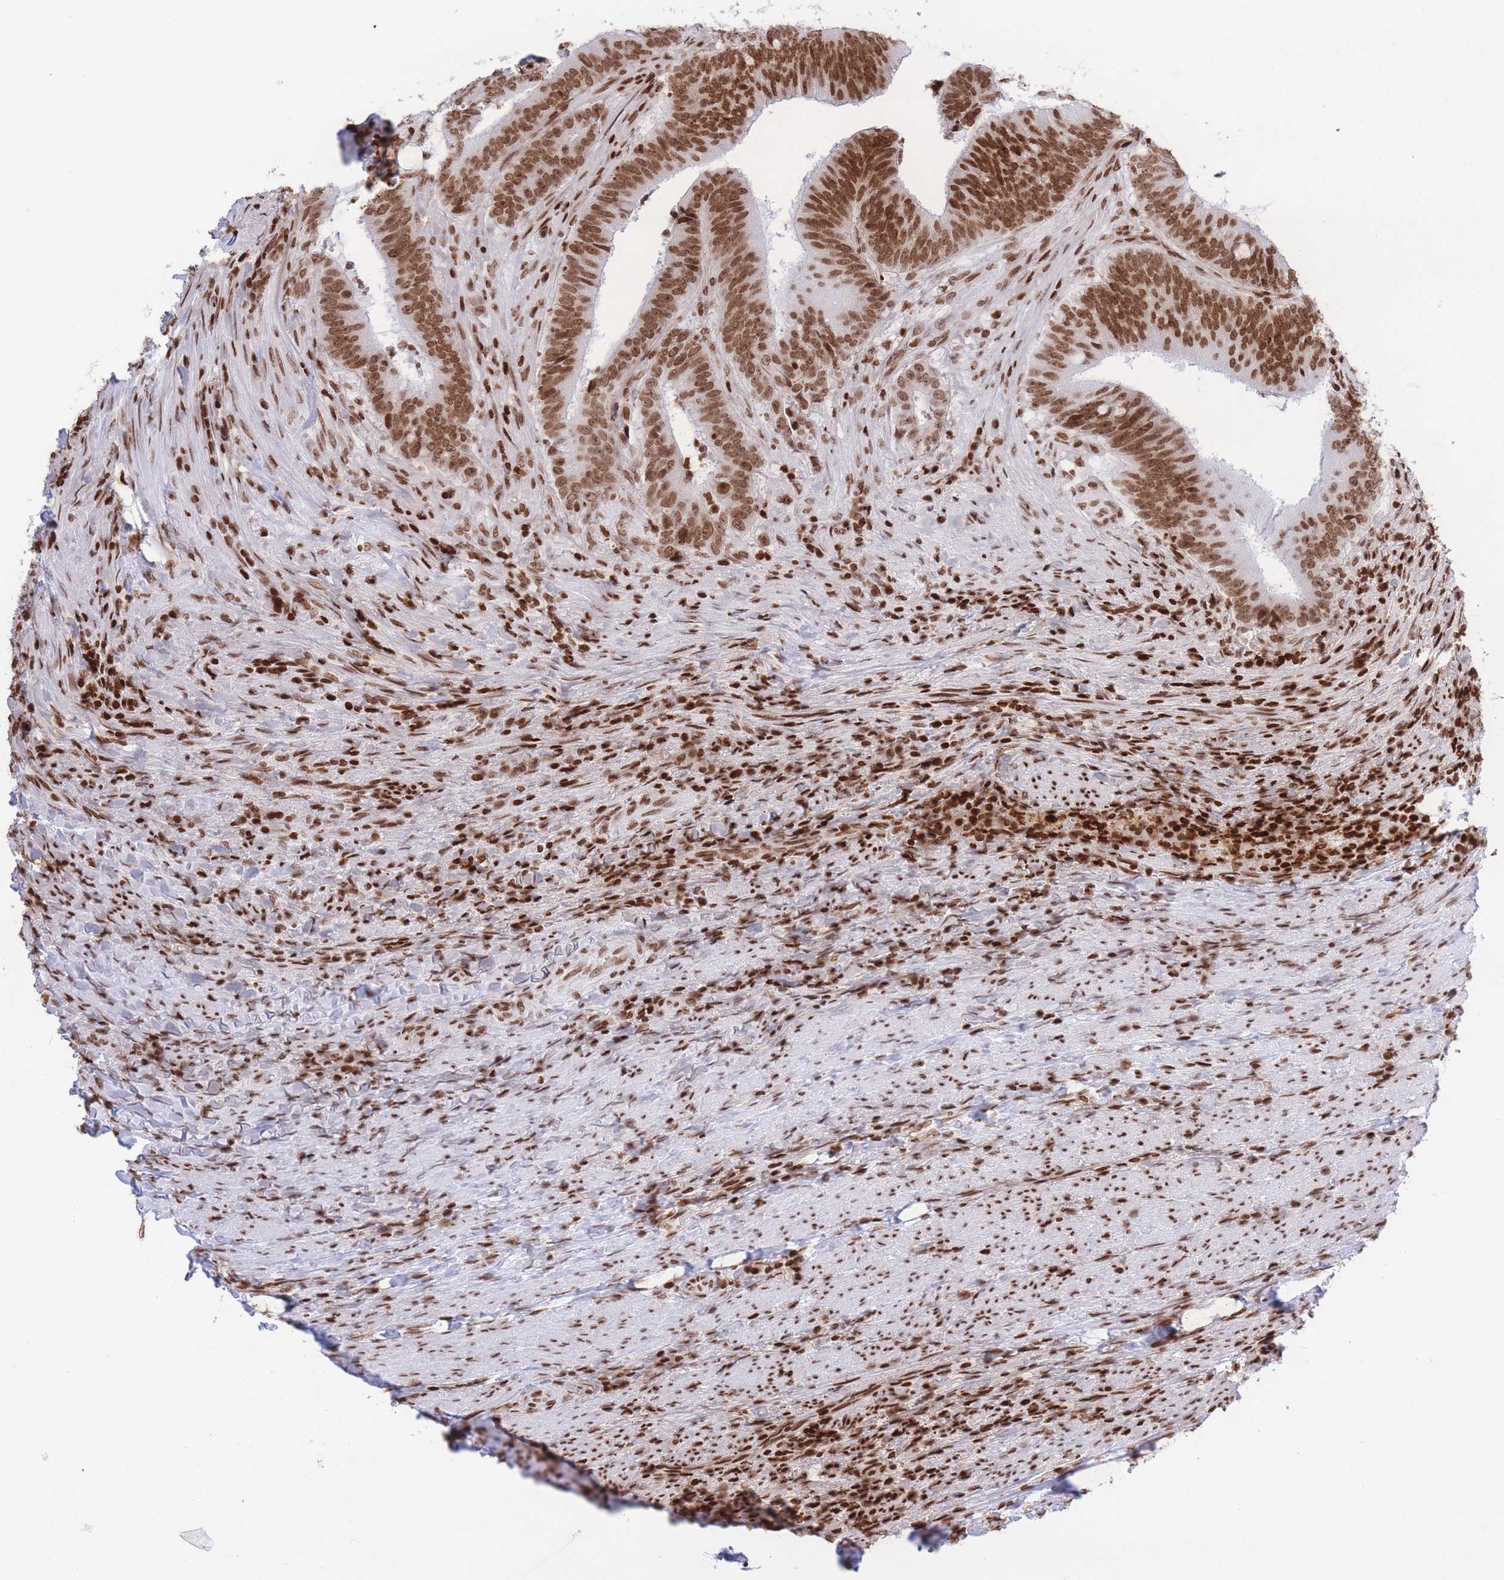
{"staining": {"intensity": "moderate", "quantity": ">75%", "location": "nuclear"}, "tissue": "colorectal cancer", "cell_type": "Tumor cells", "image_type": "cancer", "snomed": [{"axis": "morphology", "description": "Adenocarcinoma, NOS"}, {"axis": "topography", "description": "Colon"}], "caption": "Colorectal adenocarcinoma tissue displays moderate nuclear staining in approximately >75% of tumor cells, visualized by immunohistochemistry.", "gene": "H2BC11", "patient": {"sex": "female", "age": 43}}